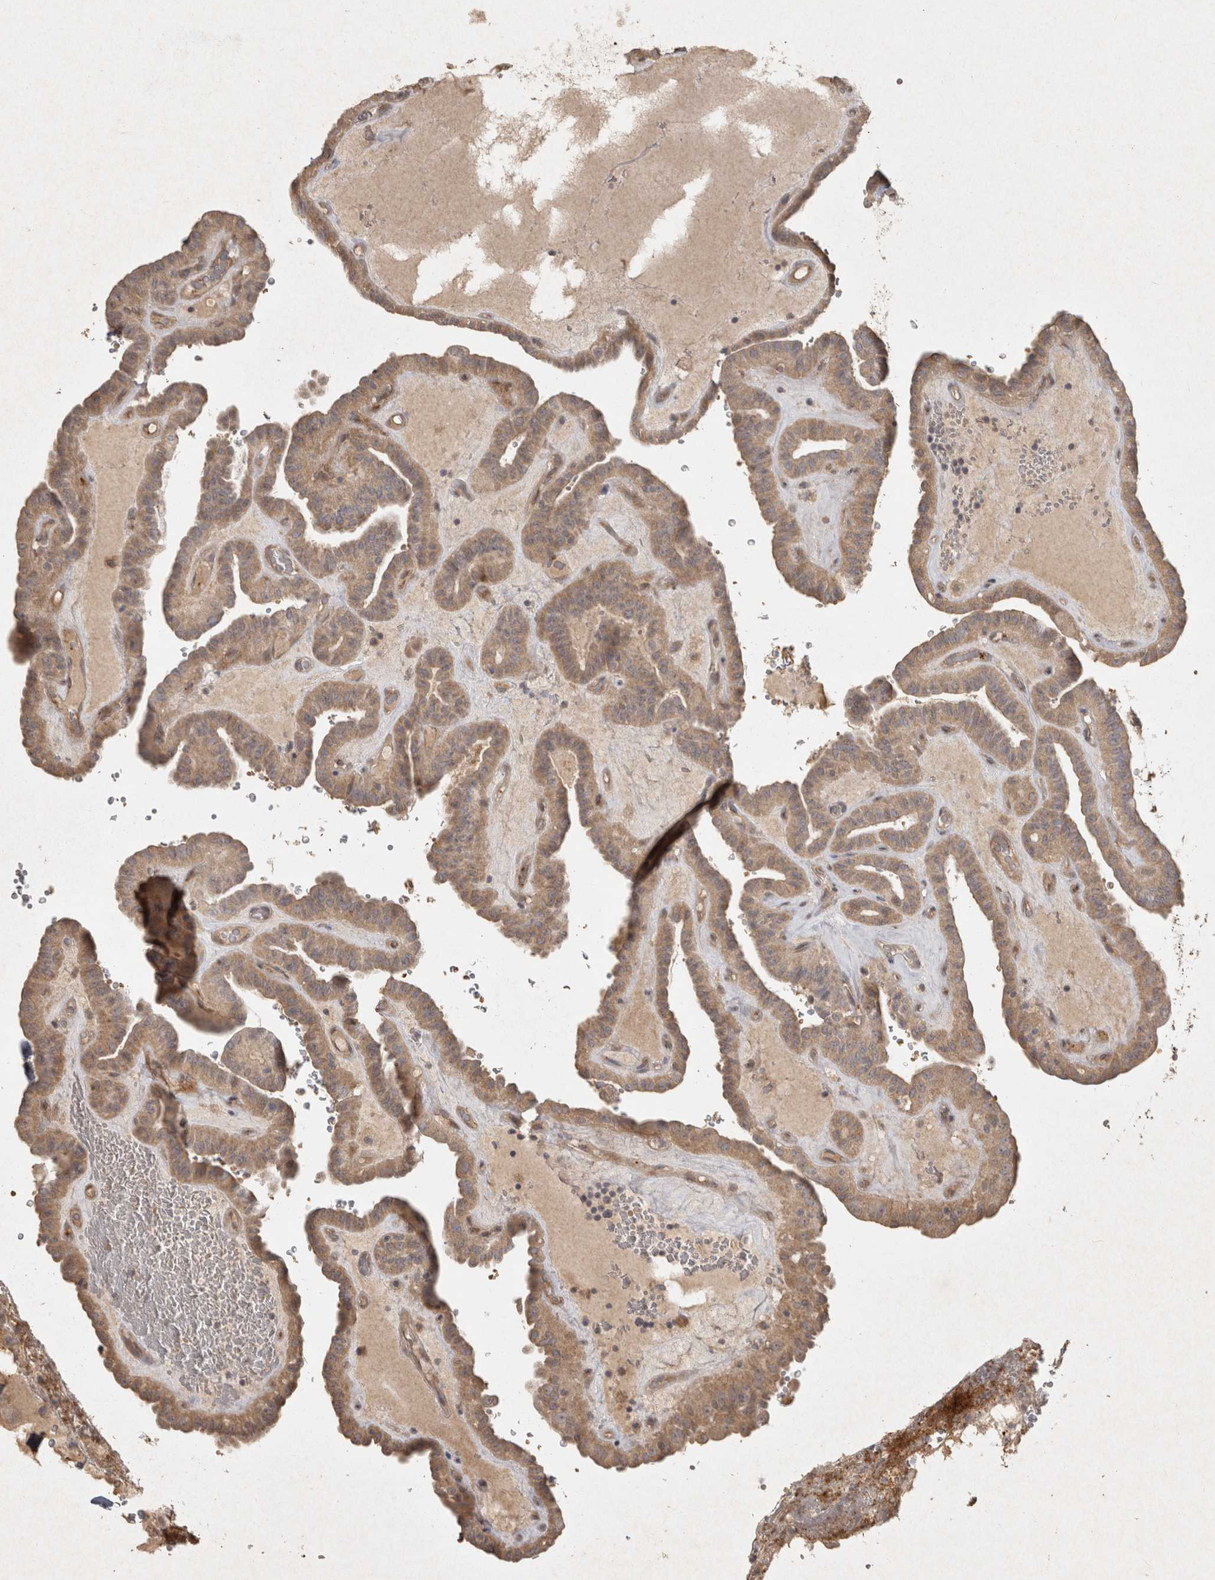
{"staining": {"intensity": "moderate", "quantity": "25%-75%", "location": "cytoplasmic/membranous"}, "tissue": "thyroid cancer", "cell_type": "Tumor cells", "image_type": "cancer", "snomed": [{"axis": "morphology", "description": "Papillary adenocarcinoma, NOS"}, {"axis": "topography", "description": "Thyroid gland"}], "caption": "IHC histopathology image of papillary adenocarcinoma (thyroid) stained for a protein (brown), which reveals medium levels of moderate cytoplasmic/membranous expression in about 25%-75% of tumor cells.", "gene": "OSTN", "patient": {"sex": "male", "age": 77}}